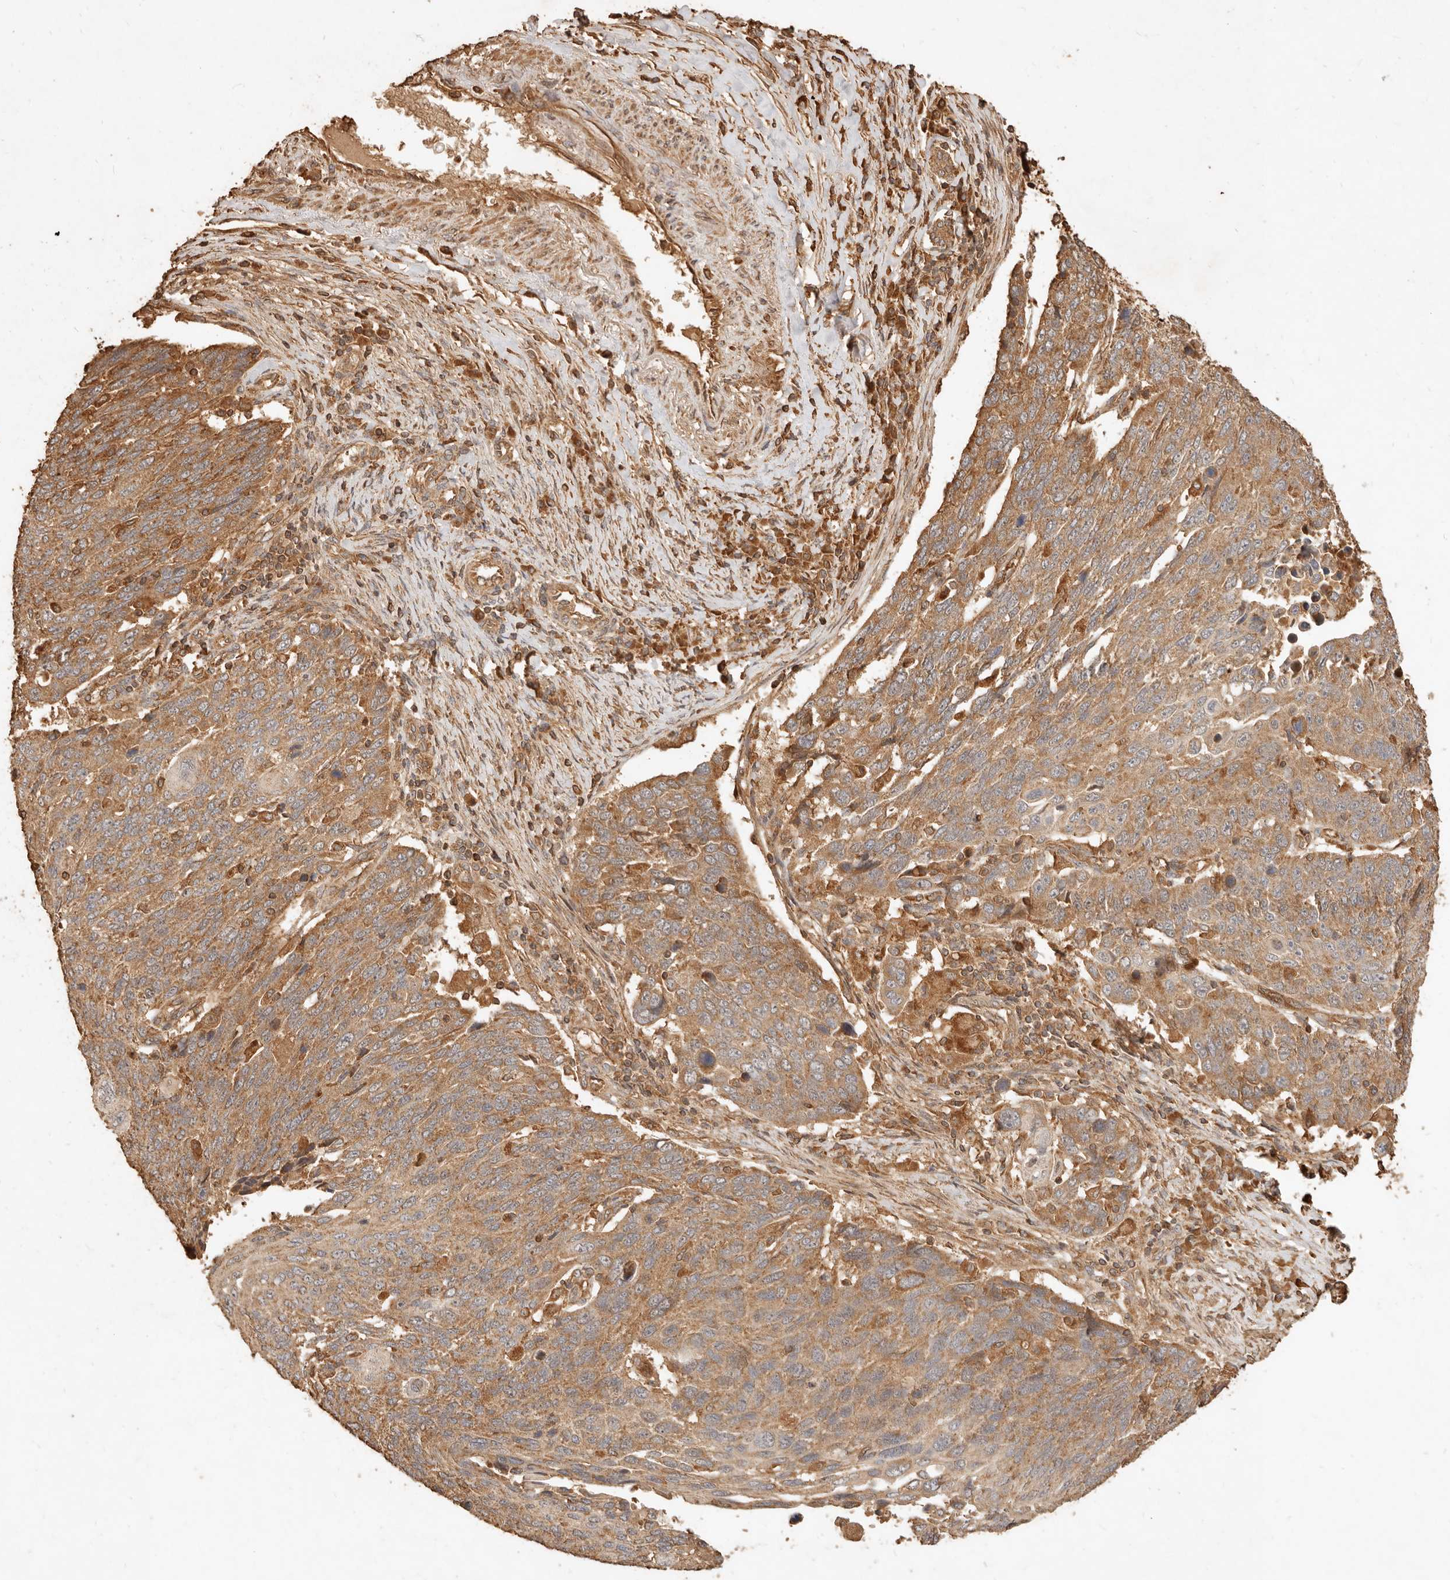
{"staining": {"intensity": "moderate", "quantity": ">75%", "location": "cytoplasmic/membranous"}, "tissue": "lung cancer", "cell_type": "Tumor cells", "image_type": "cancer", "snomed": [{"axis": "morphology", "description": "Squamous cell carcinoma, NOS"}, {"axis": "topography", "description": "Lung"}], "caption": "Immunohistochemical staining of human squamous cell carcinoma (lung) exhibits medium levels of moderate cytoplasmic/membranous staining in approximately >75% of tumor cells.", "gene": "FAM180B", "patient": {"sex": "male", "age": 66}}